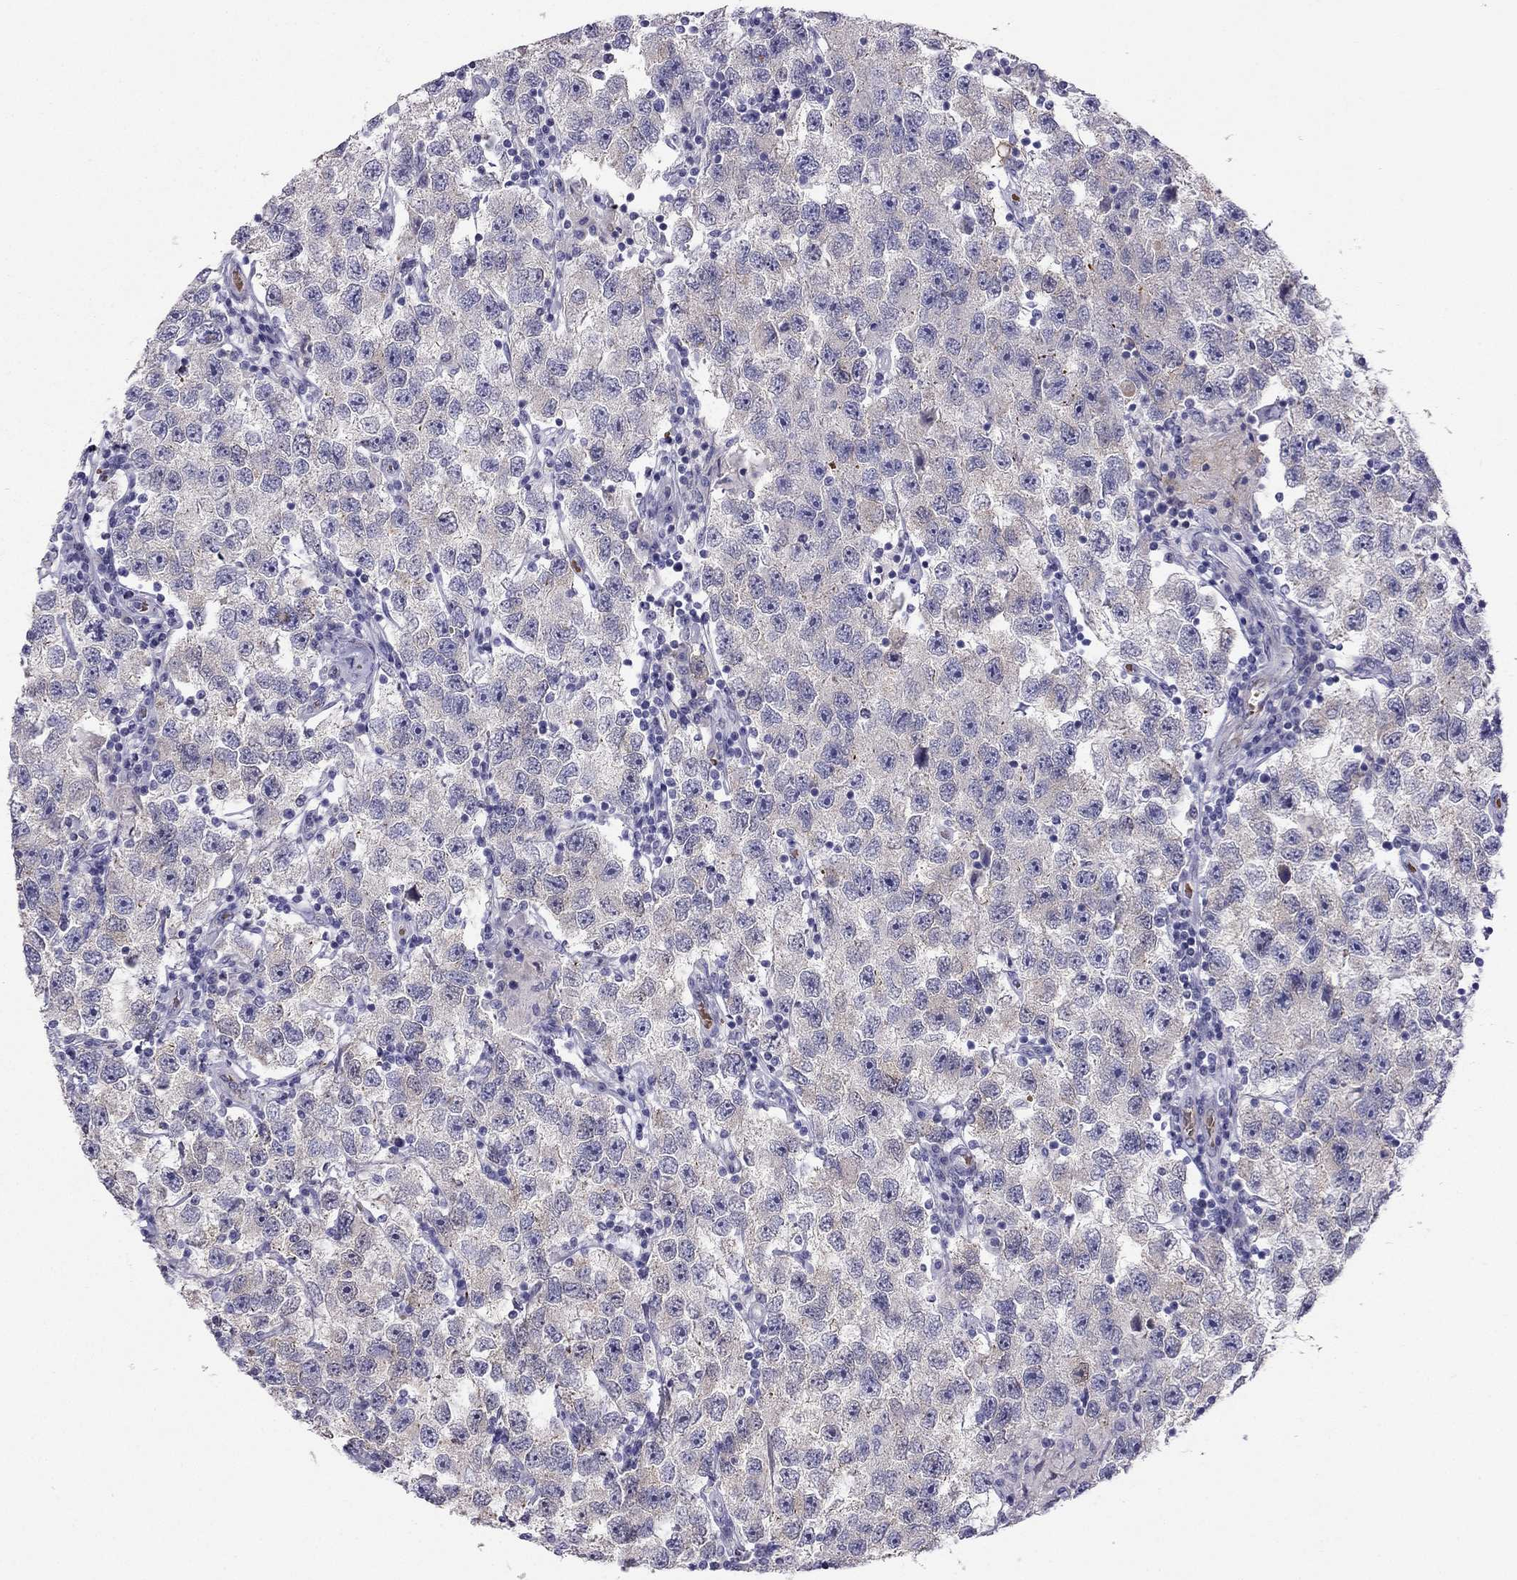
{"staining": {"intensity": "negative", "quantity": "none", "location": "none"}, "tissue": "testis cancer", "cell_type": "Tumor cells", "image_type": "cancer", "snomed": [{"axis": "morphology", "description": "Seminoma, NOS"}, {"axis": "topography", "description": "Testis"}], "caption": "DAB immunohistochemical staining of human testis cancer displays no significant staining in tumor cells. Brightfield microscopy of immunohistochemistry stained with DAB (3,3'-diaminobenzidine) (brown) and hematoxylin (blue), captured at high magnification.", "gene": "RSPH14", "patient": {"sex": "male", "age": 26}}